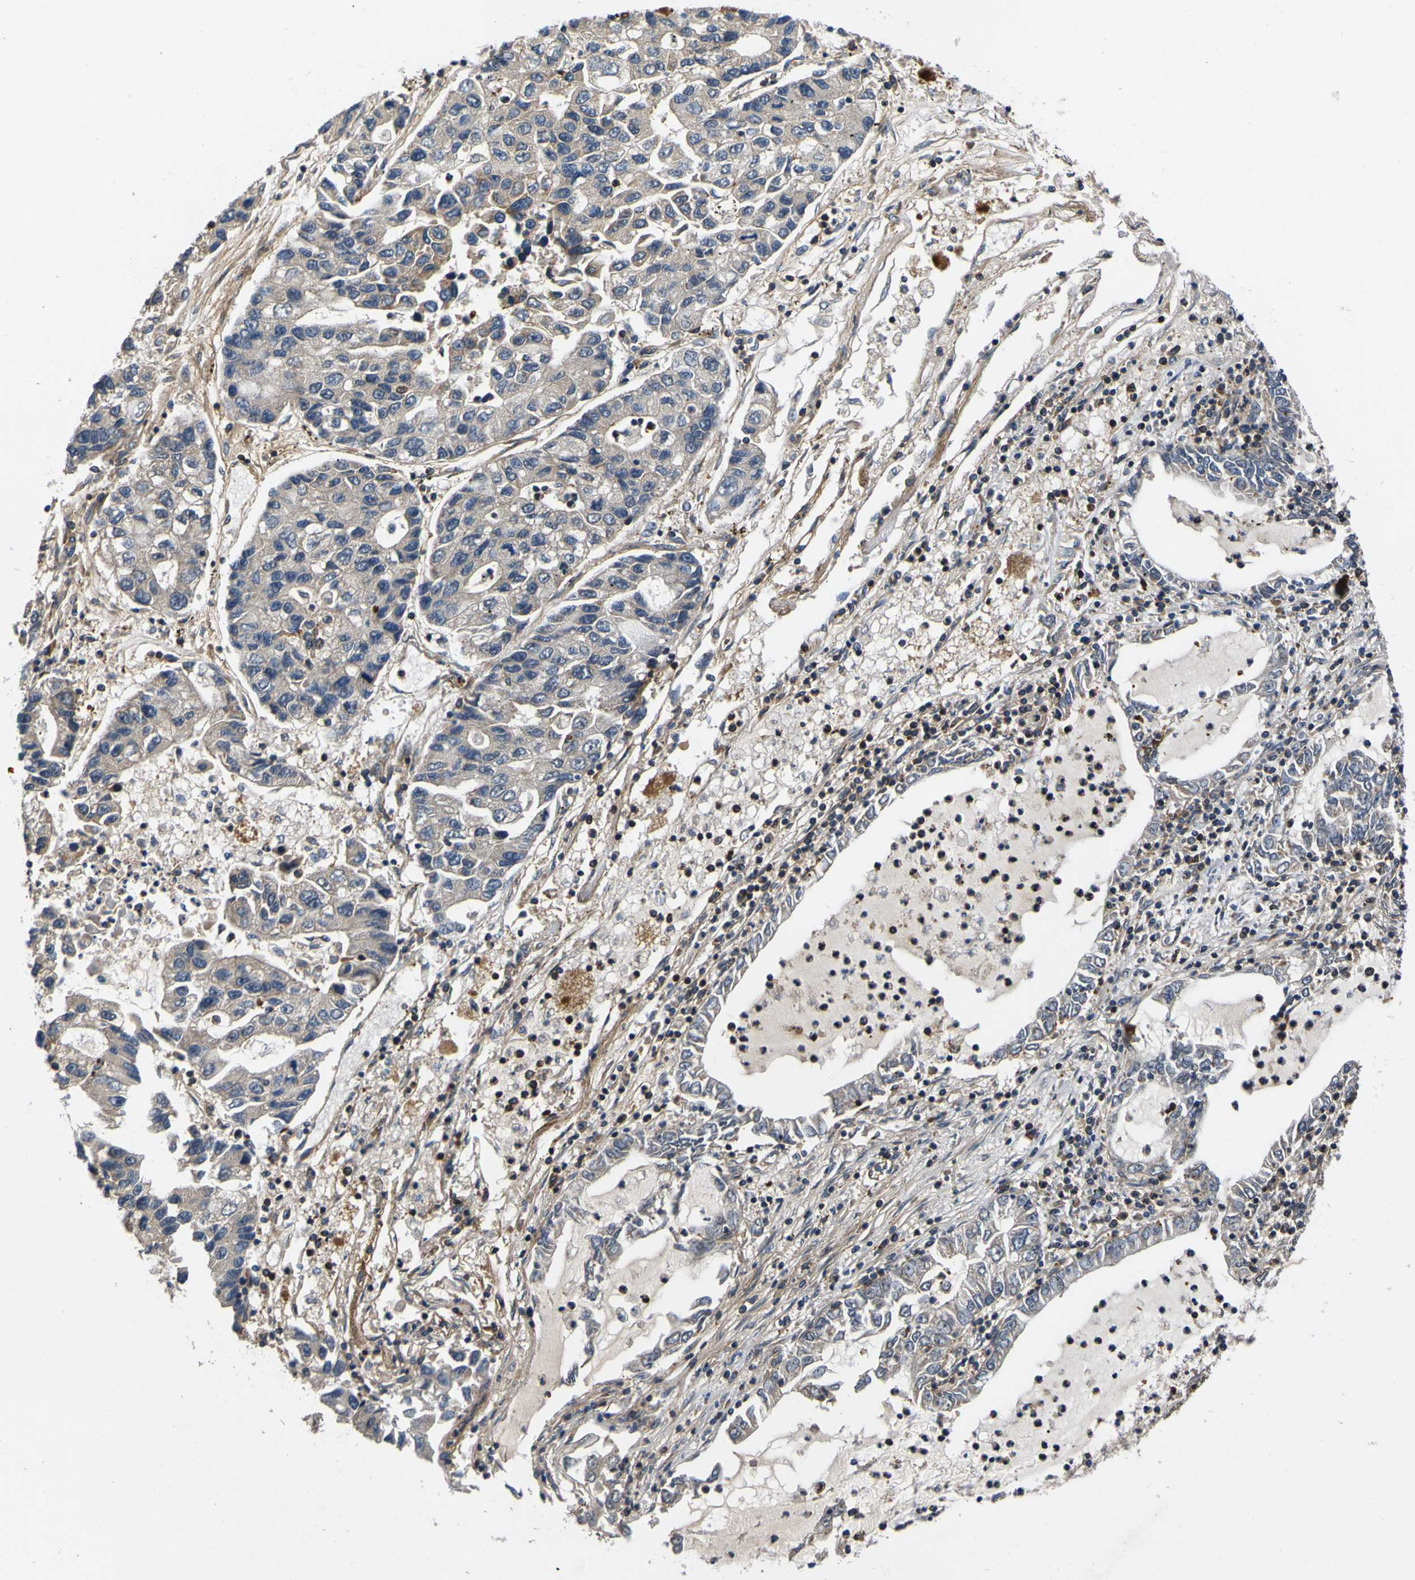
{"staining": {"intensity": "negative", "quantity": "none", "location": "none"}, "tissue": "lung cancer", "cell_type": "Tumor cells", "image_type": "cancer", "snomed": [{"axis": "morphology", "description": "Adenocarcinoma, NOS"}, {"axis": "topography", "description": "Lung"}], "caption": "An image of lung cancer (adenocarcinoma) stained for a protein exhibits no brown staining in tumor cells.", "gene": "LRP4", "patient": {"sex": "female", "age": 51}}